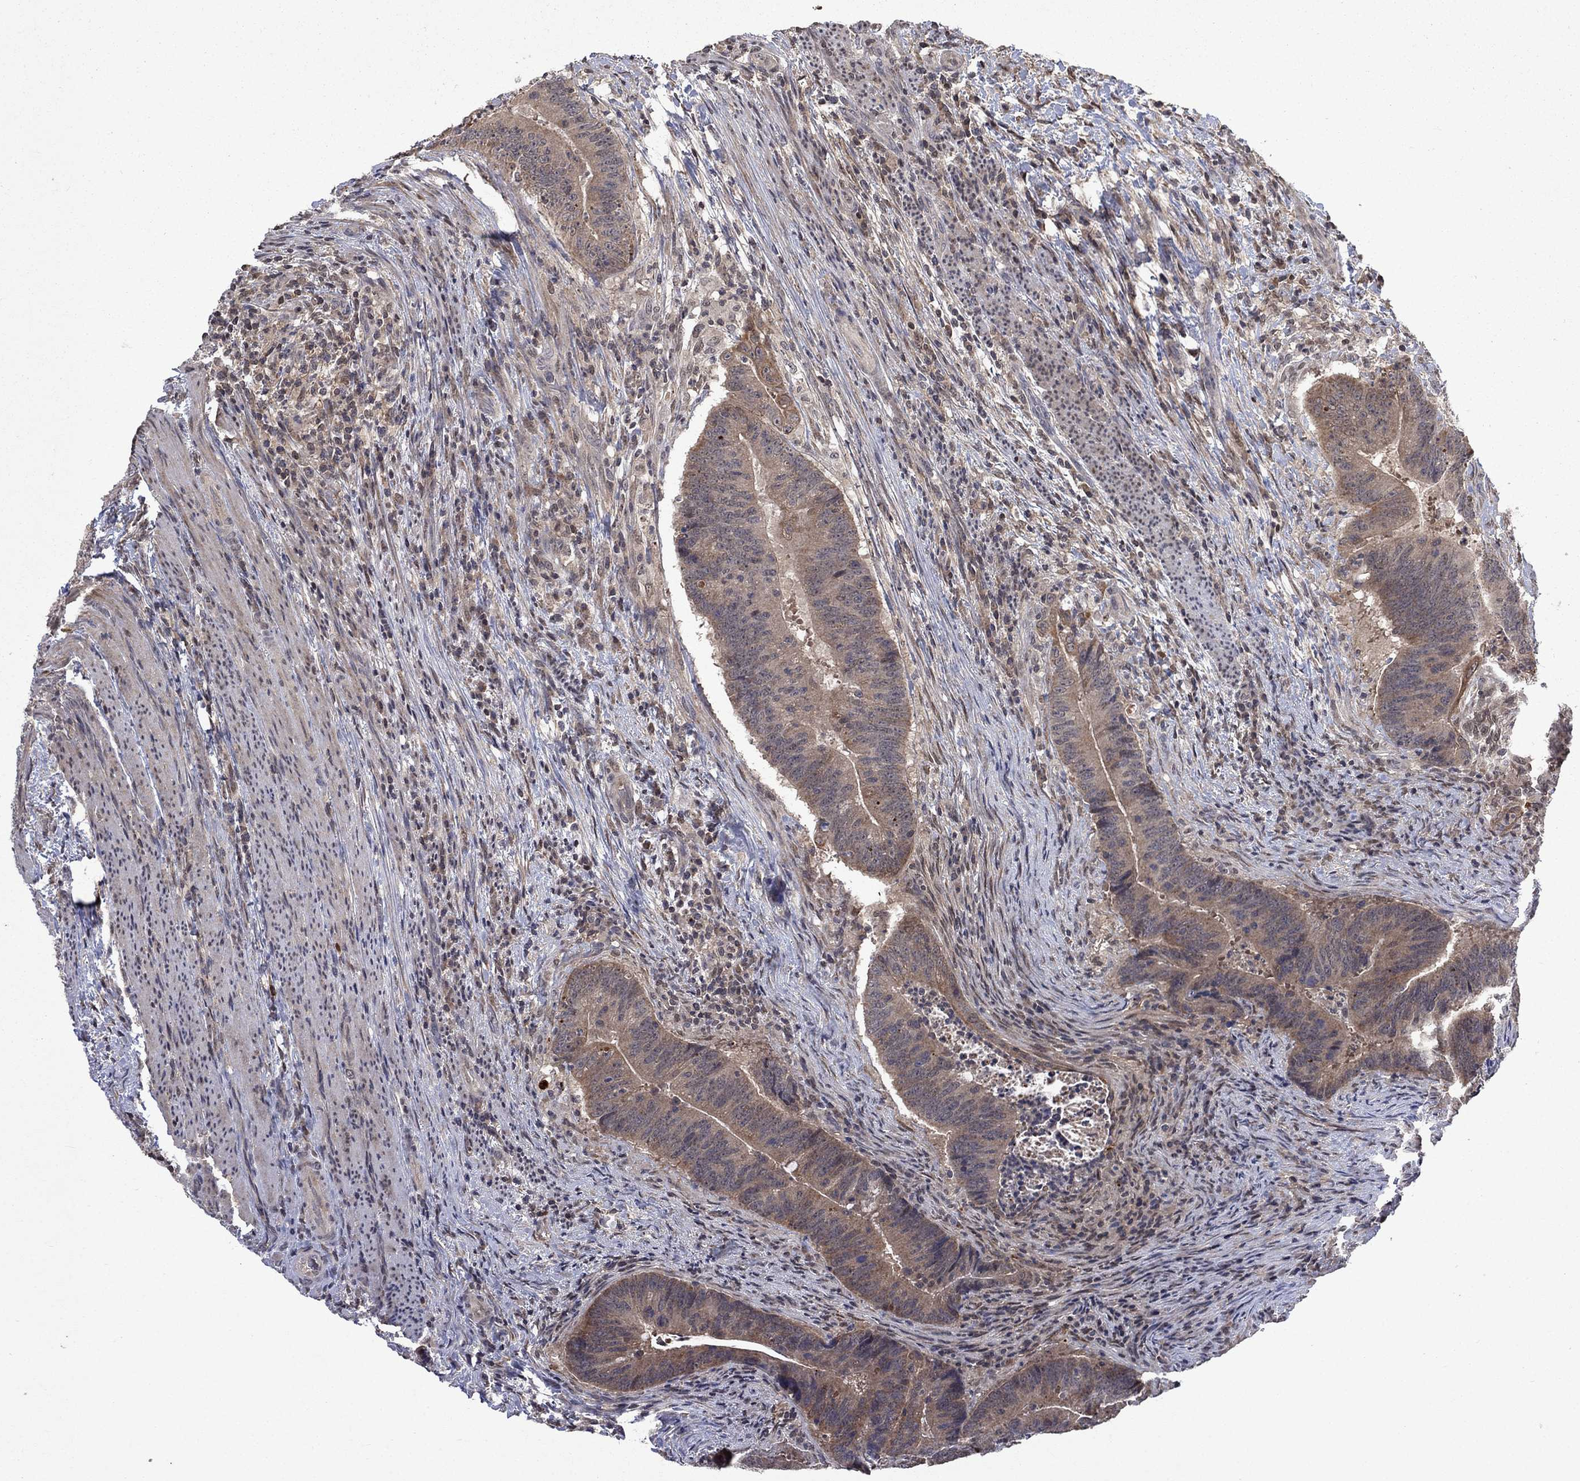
{"staining": {"intensity": "weak", "quantity": ">75%", "location": "cytoplasmic/membranous"}, "tissue": "colorectal cancer", "cell_type": "Tumor cells", "image_type": "cancer", "snomed": [{"axis": "morphology", "description": "Adenocarcinoma, NOS"}, {"axis": "topography", "description": "Colon"}], "caption": "Weak cytoplasmic/membranous staining for a protein is appreciated in about >75% of tumor cells of colorectal adenocarcinoma using IHC.", "gene": "IAH1", "patient": {"sex": "female", "age": 87}}